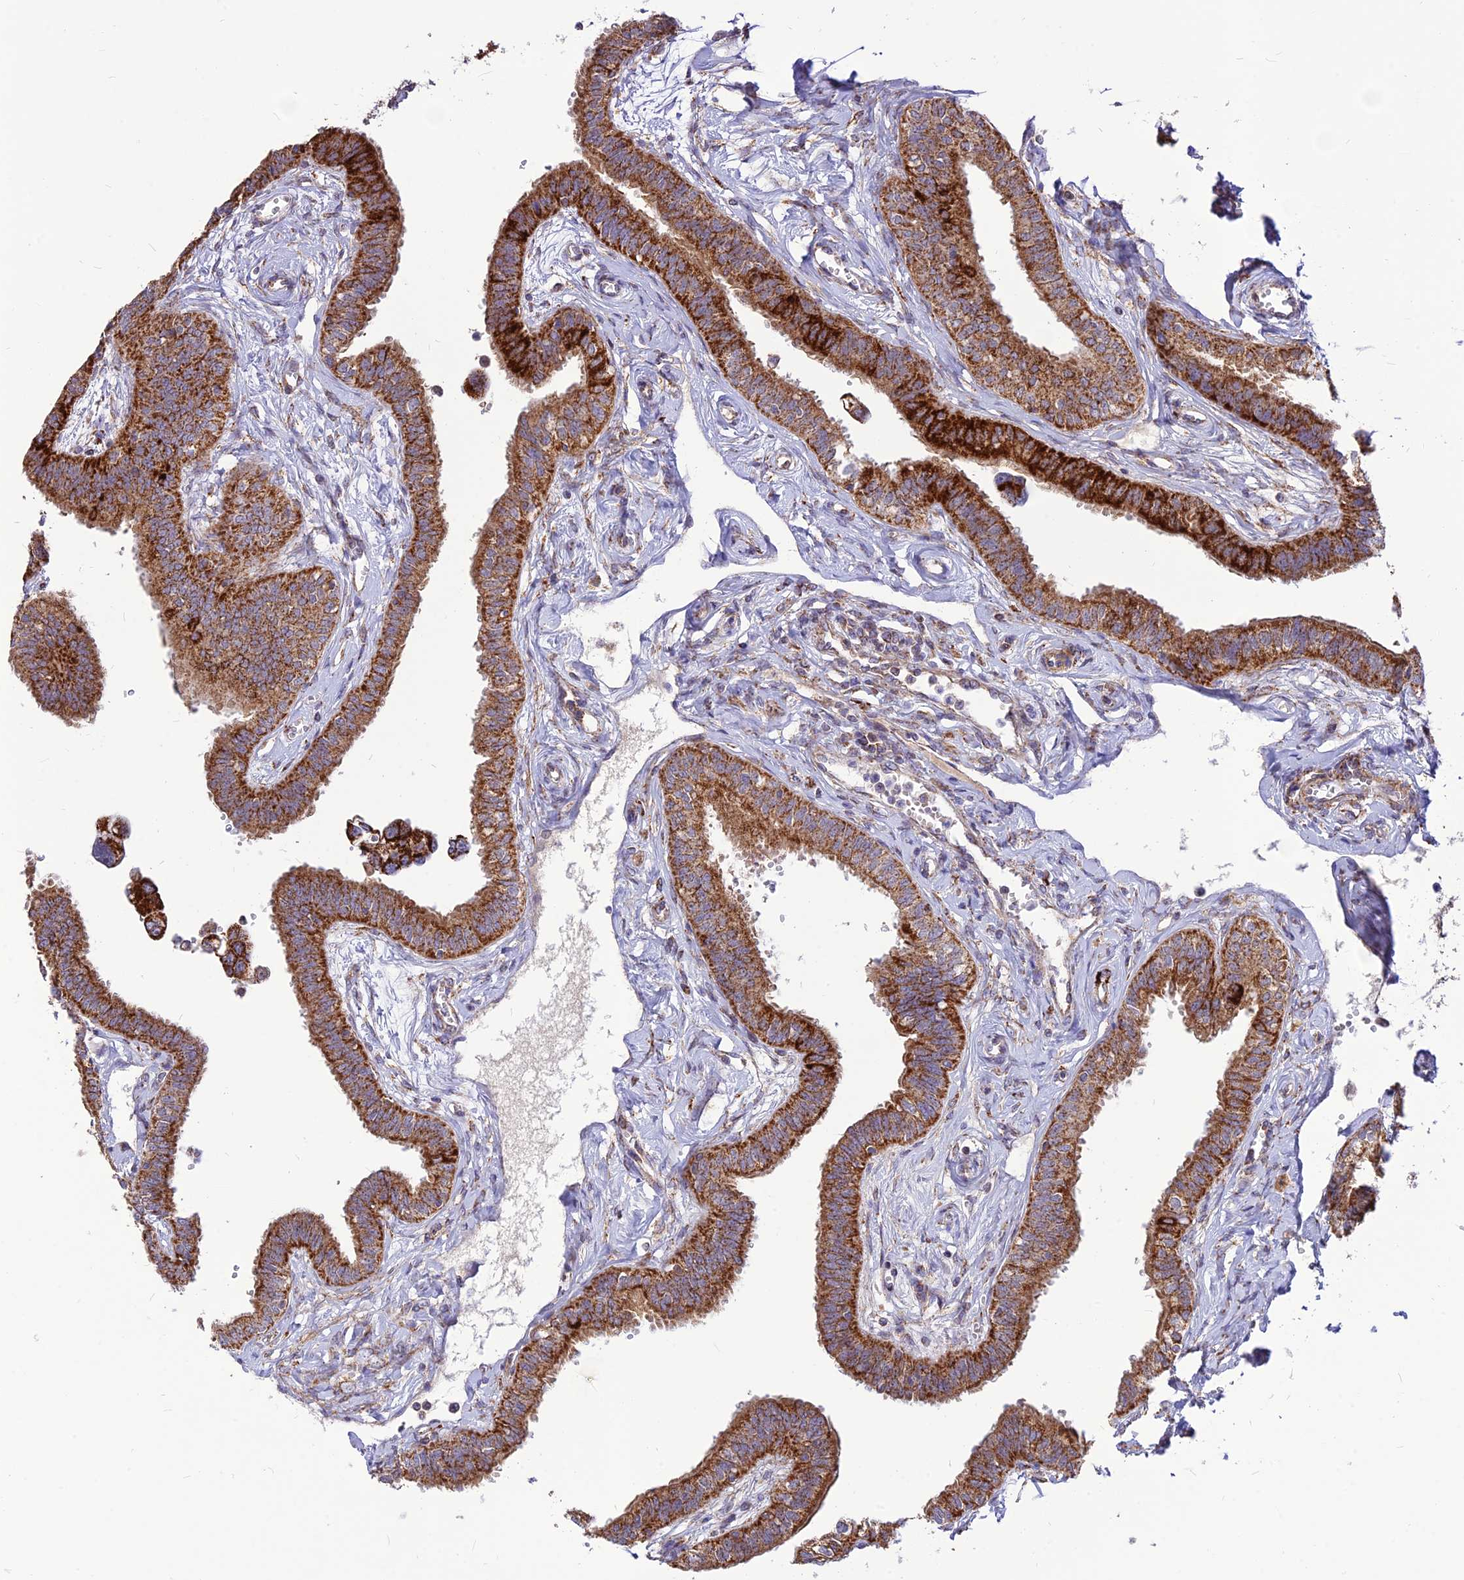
{"staining": {"intensity": "strong", "quantity": ">75%", "location": "cytoplasmic/membranous"}, "tissue": "fallopian tube", "cell_type": "Glandular cells", "image_type": "normal", "snomed": [{"axis": "morphology", "description": "Normal tissue, NOS"}, {"axis": "morphology", "description": "Carcinoma, NOS"}, {"axis": "topography", "description": "Fallopian tube"}, {"axis": "topography", "description": "Ovary"}], "caption": "IHC staining of benign fallopian tube, which demonstrates high levels of strong cytoplasmic/membranous staining in approximately >75% of glandular cells indicating strong cytoplasmic/membranous protein expression. The staining was performed using DAB (brown) for protein detection and nuclei were counterstained in hematoxylin (blue).", "gene": "ECI1", "patient": {"sex": "female", "age": 59}}